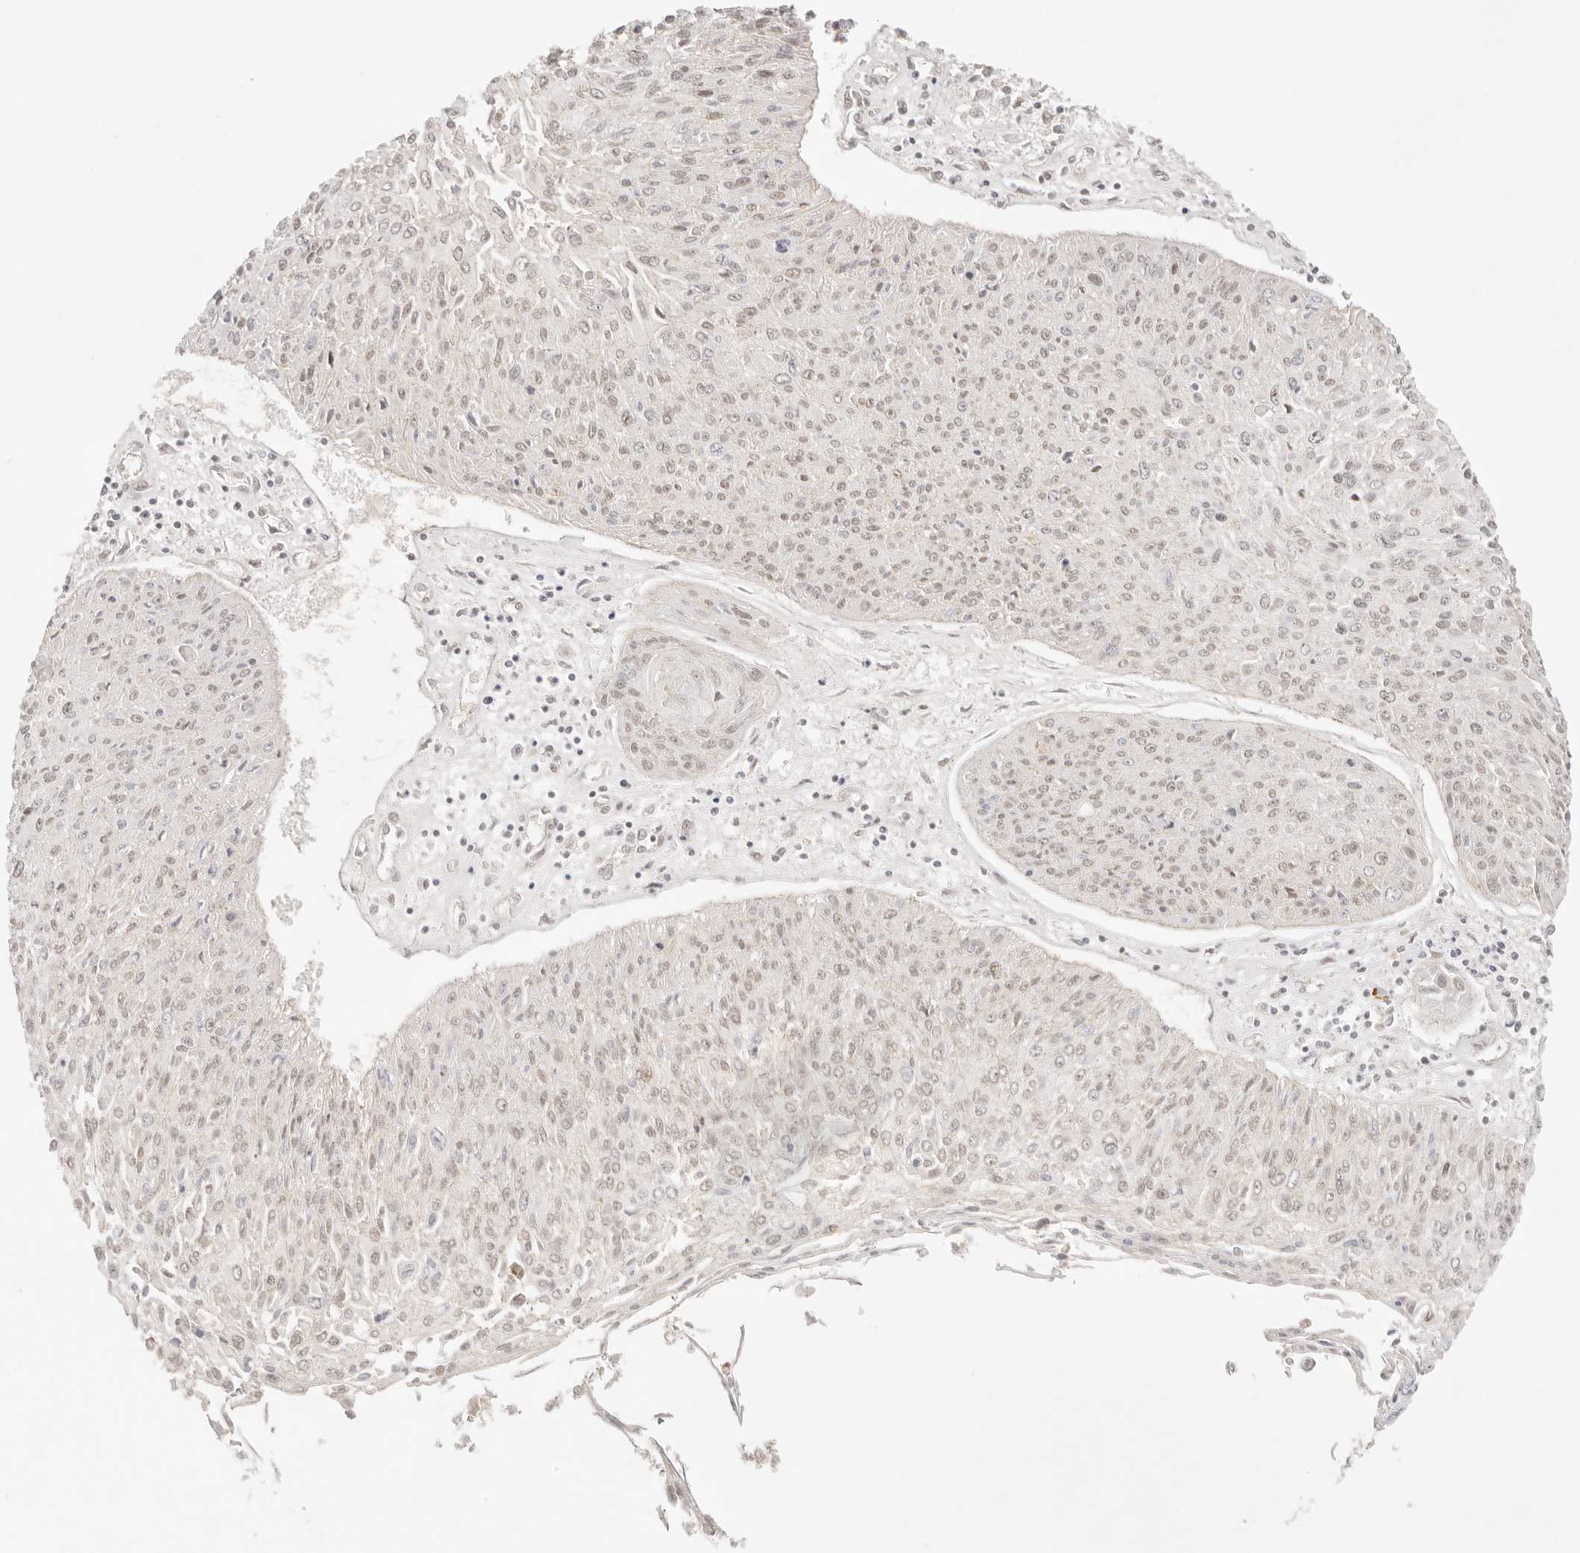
{"staining": {"intensity": "moderate", "quantity": "25%-75%", "location": "nuclear"}, "tissue": "cervical cancer", "cell_type": "Tumor cells", "image_type": "cancer", "snomed": [{"axis": "morphology", "description": "Squamous cell carcinoma, NOS"}, {"axis": "topography", "description": "Cervix"}], "caption": "Protein staining displays moderate nuclear expression in approximately 25%-75% of tumor cells in cervical cancer (squamous cell carcinoma).", "gene": "HOXC5", "patient": {"sex": "female", "age": 51}}